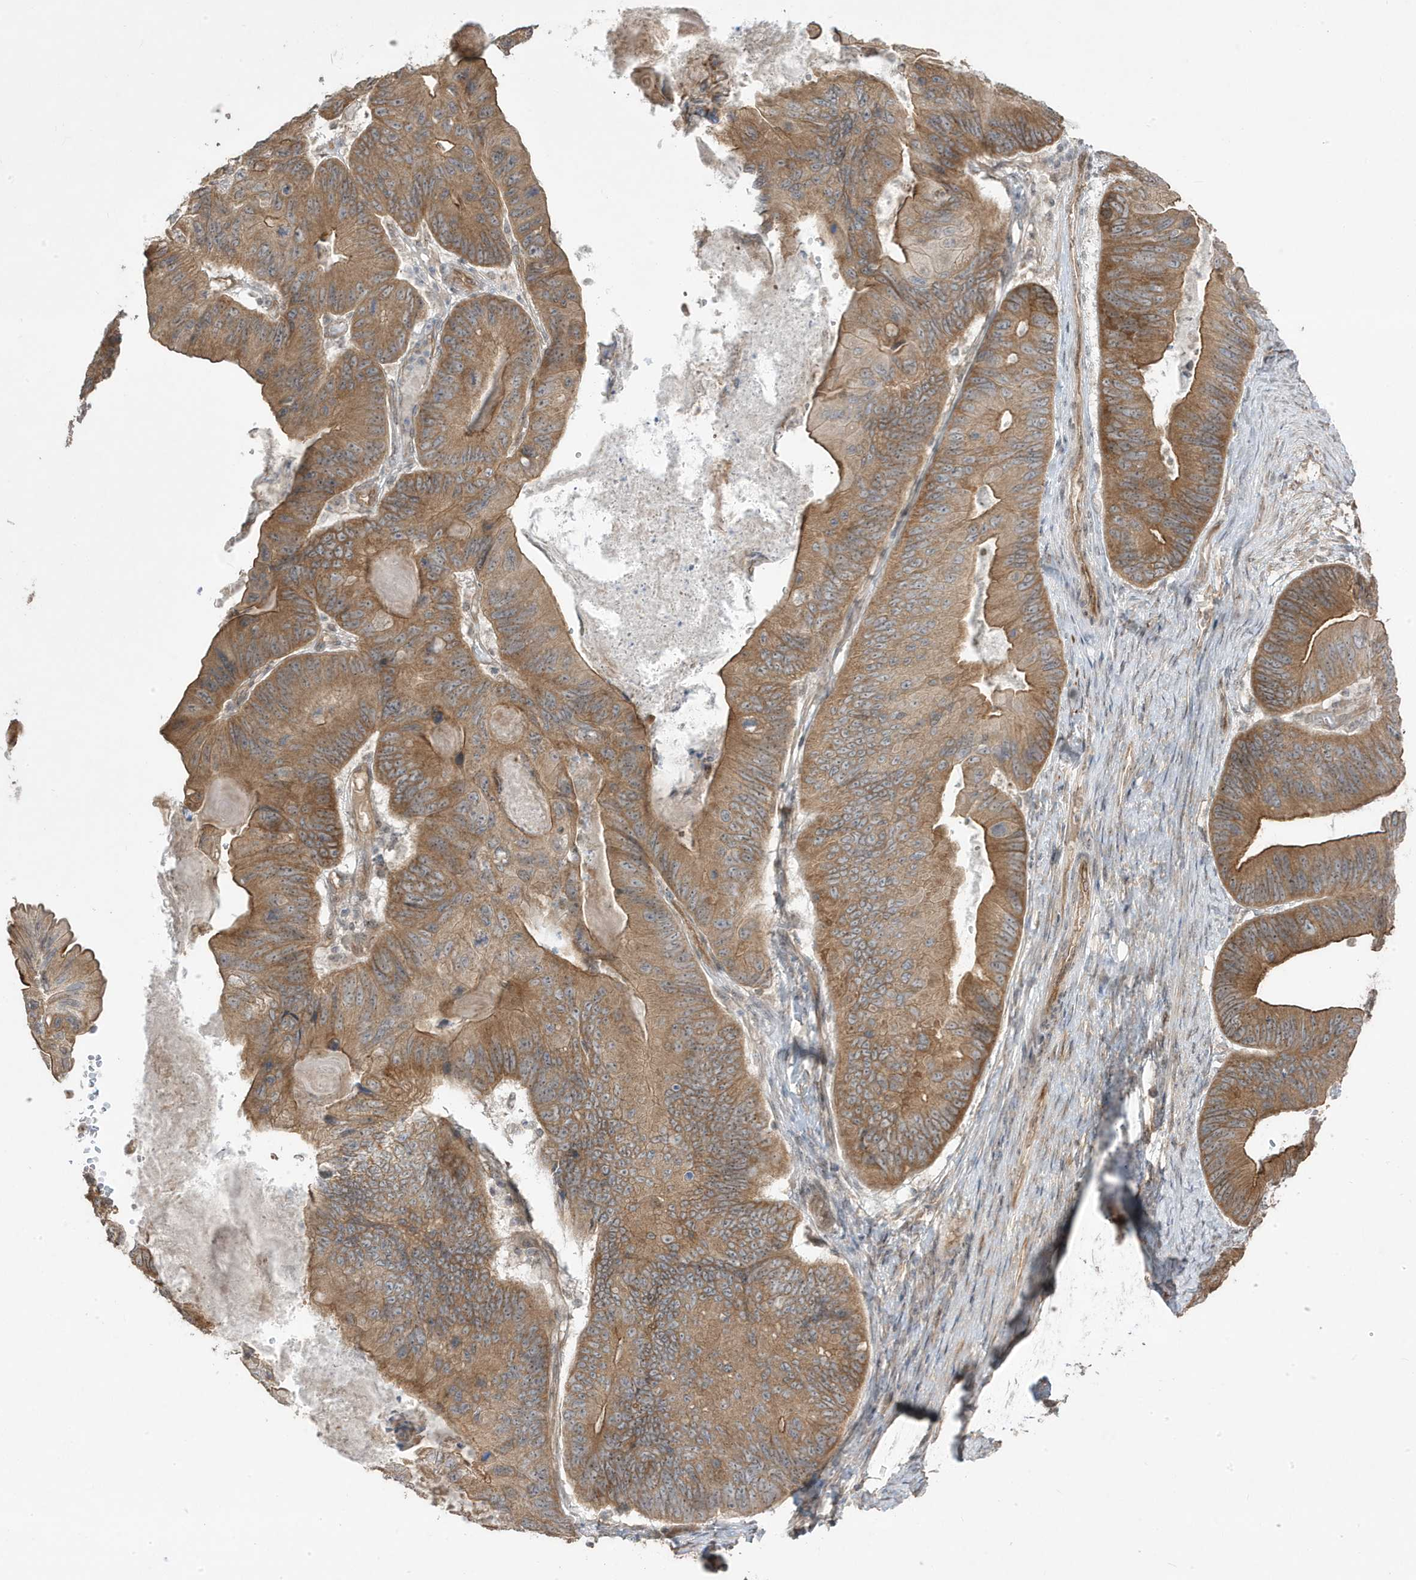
{"staining": {"intensity": "moderate", "quantity": ">75%", "location": "cytoplasmic/membranous"}, "tissue": "ovarian cancer", "cell_type": "Tumor cells", "image_type": "cancer", "snomed": [{"axis": "morphology", "description": "Cystadenocarcinoma, mucinous, NOS"}, {"axis": "topography", "description": "Ovary"}], "caption": "Ovarian cancer (mucinous cystadenocarcinoma) stained with a protein marker shows moderate staining in tumor cells.", "gene": "DNAJC12", "patient": {"sex": "female", "age": 61}}